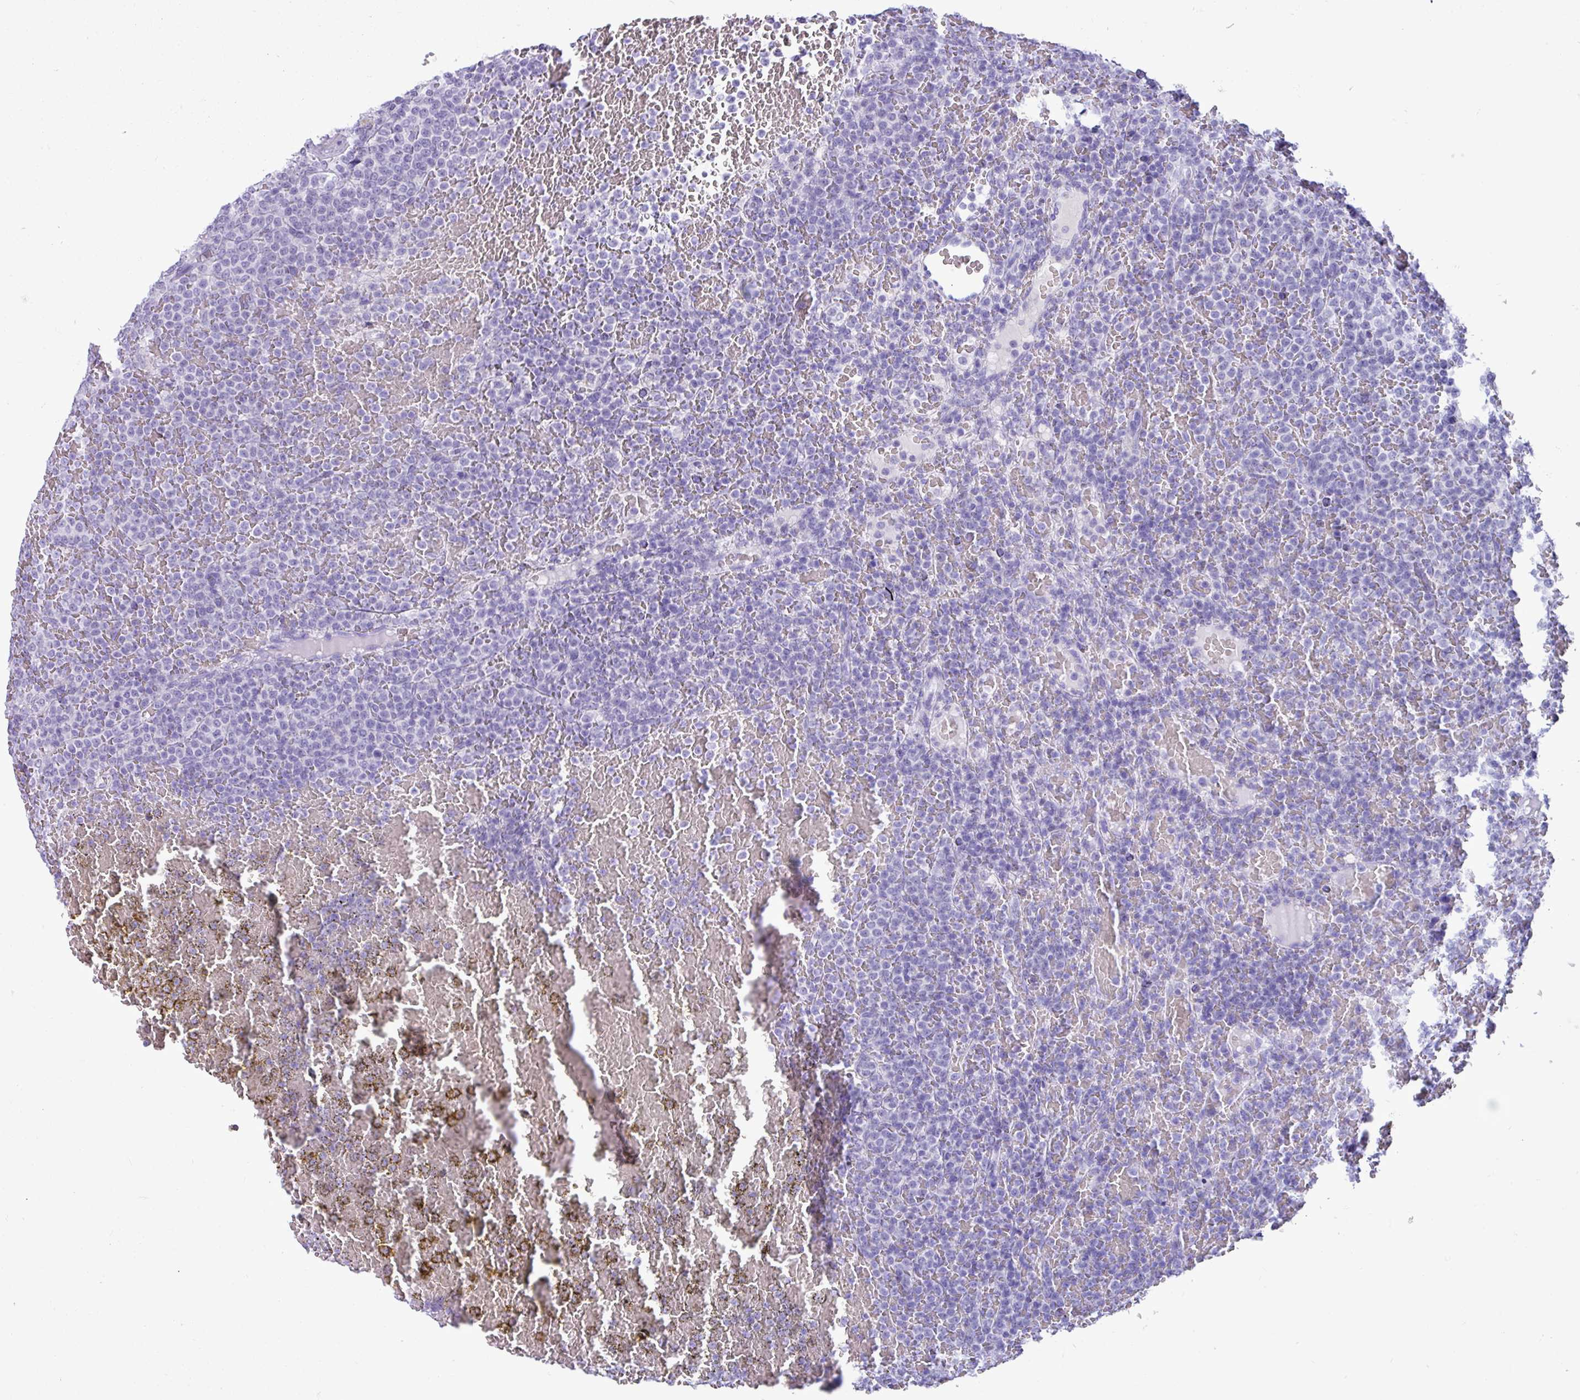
{"staining": {"intensity": "negative", "quantity": "none", "location": "none"}, "tissue": "lymphoma", "cell_type": "Tumor cells", "image_type": "cancer", "snomed": [{"axis": "morphology", "description": "Malignant lymphoma, non-Hodgkin's type, Low grade"}, {"axis": "topography", "description": "Spleen"}], "caption": "Tumor cells are negative for brown protein staining in lymphoma.", "gene": "STIMATE", "patient": {"sex": "male", "age": 60}}